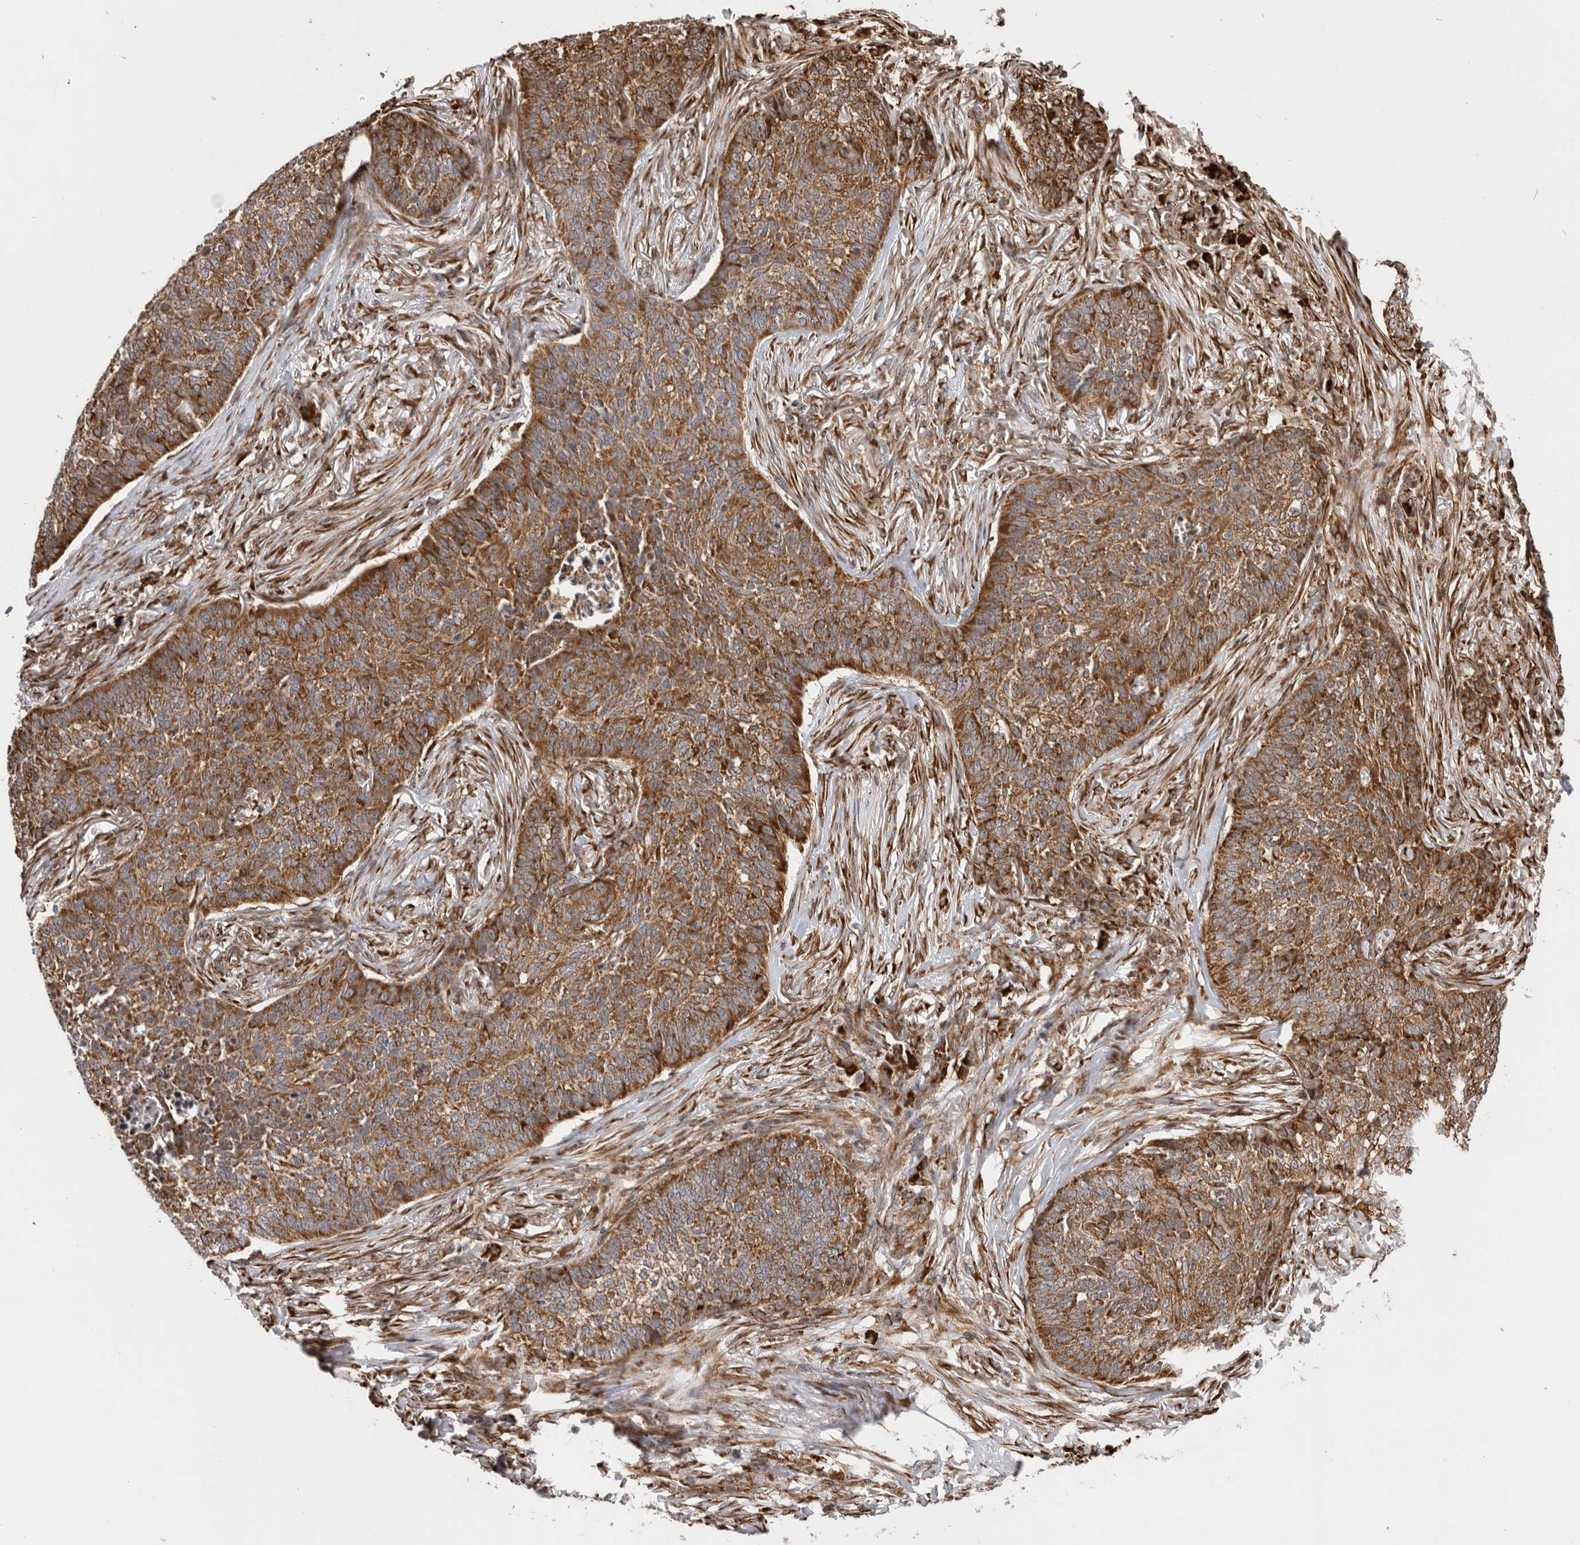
{"staining": {"intensity": "moderate", "quantity": ">75%", "location": "cytoplasmic/membranous"}, "tissue": "skin cancer", "cell_type": "Tumor cells", "image_type": "cancer", "snomed": [{"axis": "morphology", "description": "Basal cell carcinoma"}, {"axis": "topography", "description": "Skin"}], "caption": "The photomicrograph demonstrates a brown stain indicating the presence of a protein in the cytoplasmic/membranous of tumor cells in skin basal cell carcinoma. (DAB = brown stain, brightfield microscopy at high magnification).", "gene": "FZD3", "patient": {"sex": "male", "age": 85}}